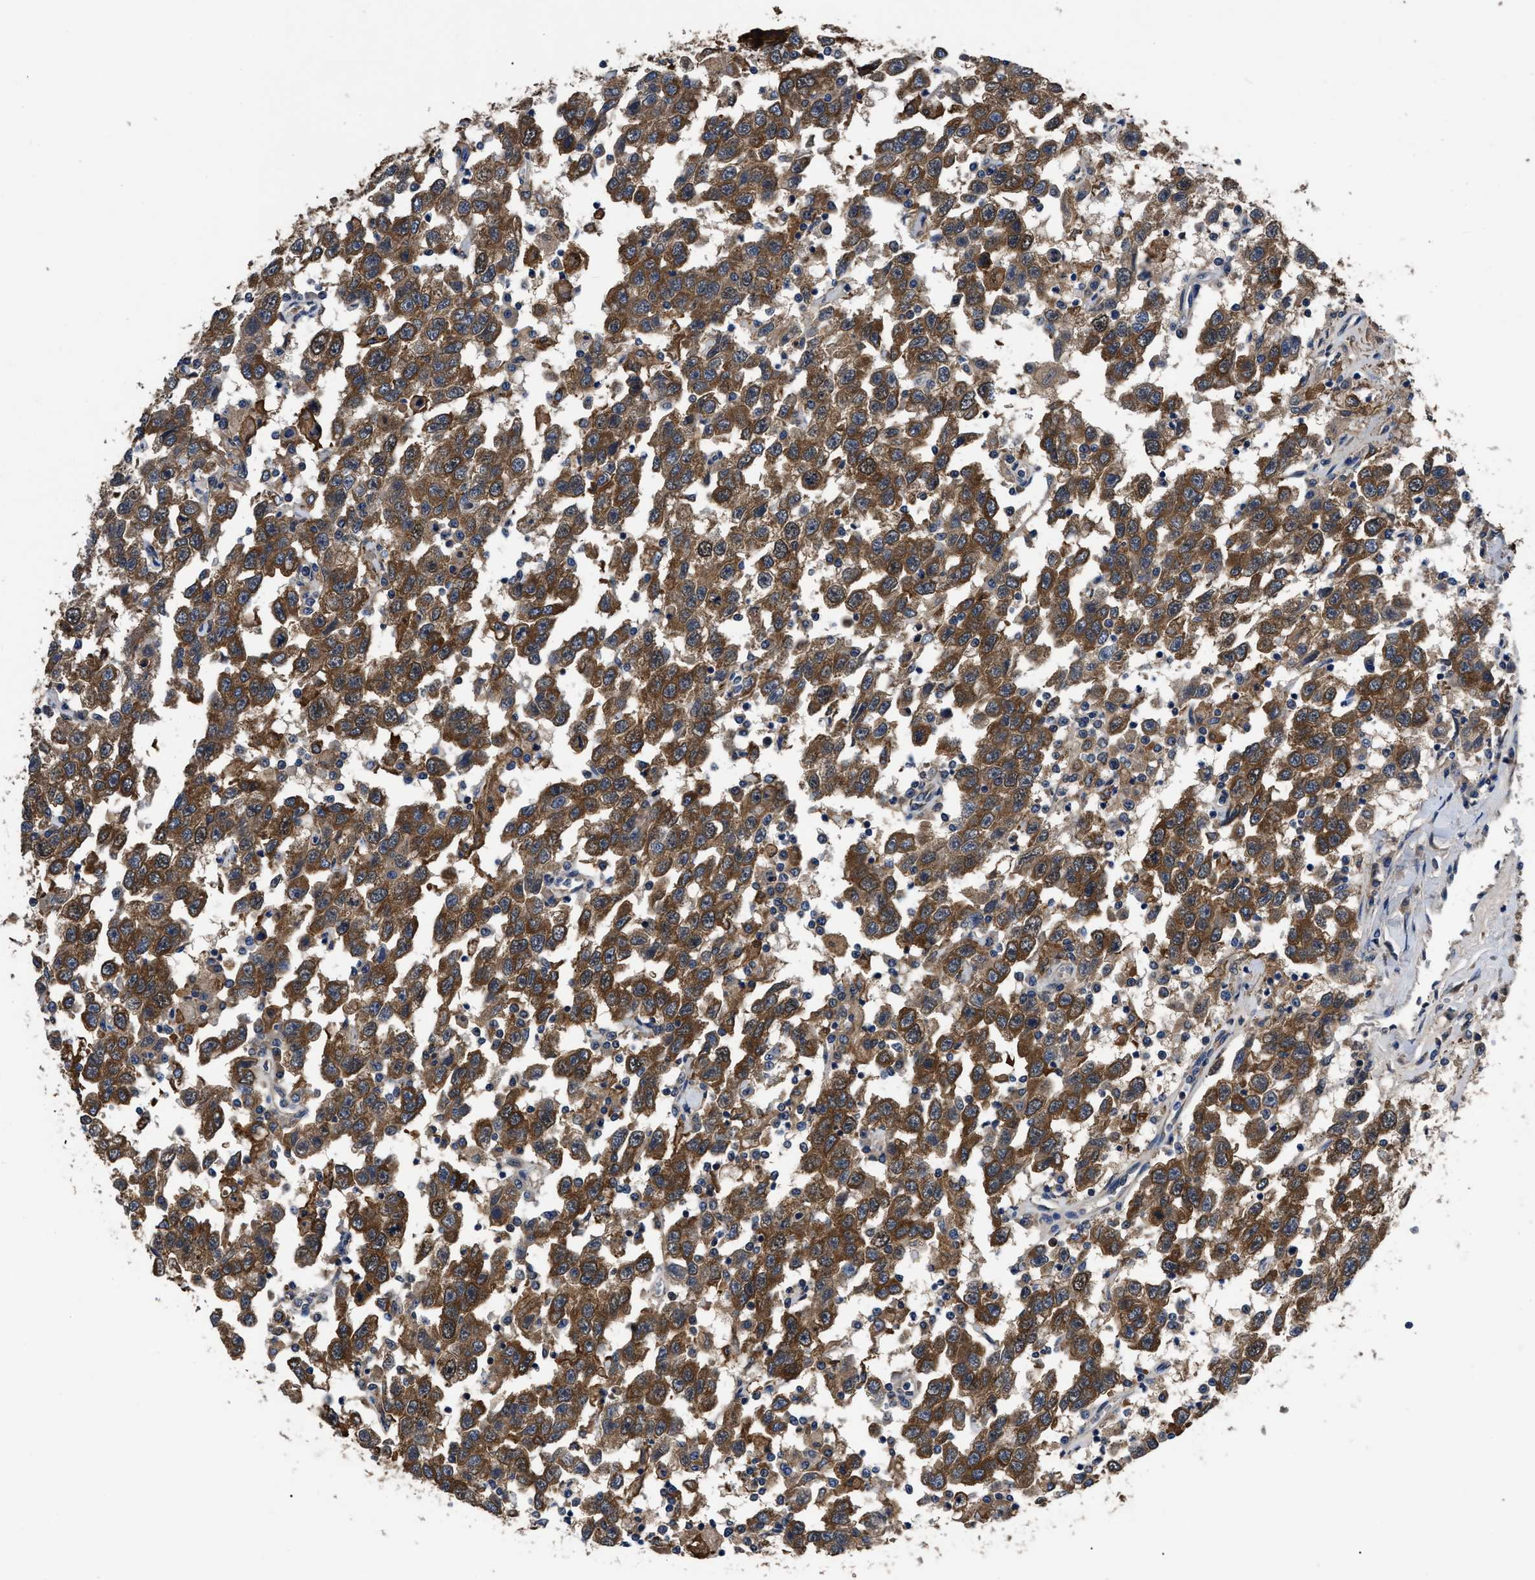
{"staining": {"intensity": "strong", "quantity": ">75%", "location": "cytoplasmic/membranous"}, "tissue": "testis cancer", "cell_type": "Tumor cells", "image_type": "cancer", "snomed": [{"axis": "morphology", "description": "Seminoma, NOS"}, {"axis": "topography", "description": "Testis"}], "caption": "Seminoma (testis) tissue reveals strong cytoplasmic/membranous staining in approximately >75% of tumor cells, visualized by immunohistochemistry. (IHC, brightfield microscopy, high magnification).", "gene": "GET4", "patient": {"sex": "male", "age": 41}}